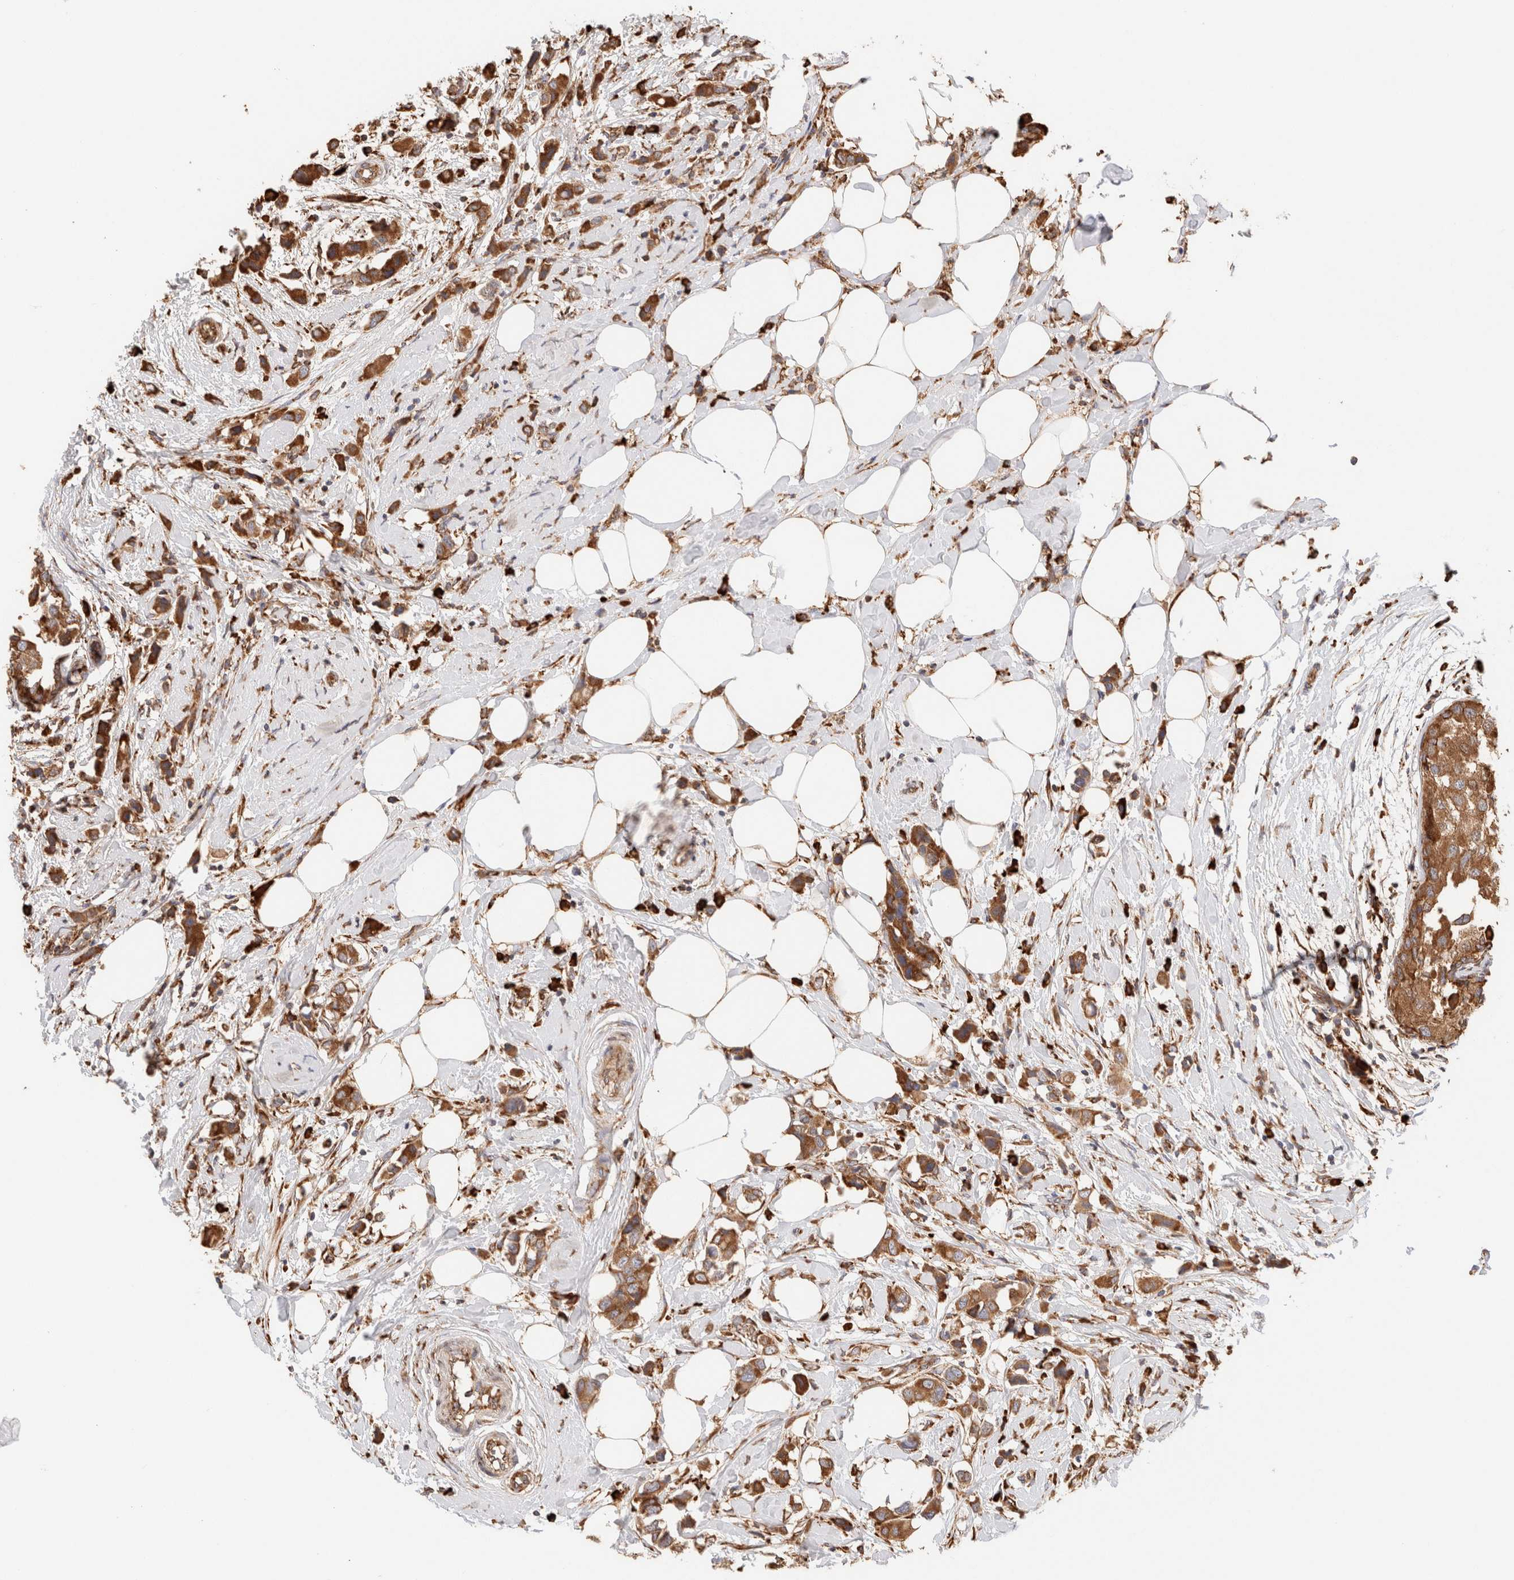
{"staining": {"intensity": "strong", "quantity": ">75%", "location": "cytoplasmic/membranous"}, "tissue": "breast cancer", "cell_type": "Tumor cells", "image_type": "cancer", "snomed": [{"axis": "morphology", "description": "Normal tissue, NOS"}, {"axis": "morphology", "description": "Duct carcinoma"}, {"axis": "topography", "description": "Breast"}], "caption": "Protein staining by immunohistochemistry (IHC) shows strong cytoplasmic/membranous positivity in approximately >75% of tumor cells in breast cancer.", "gene": "FER", "patient": {"sex": "female", "age": 50}}